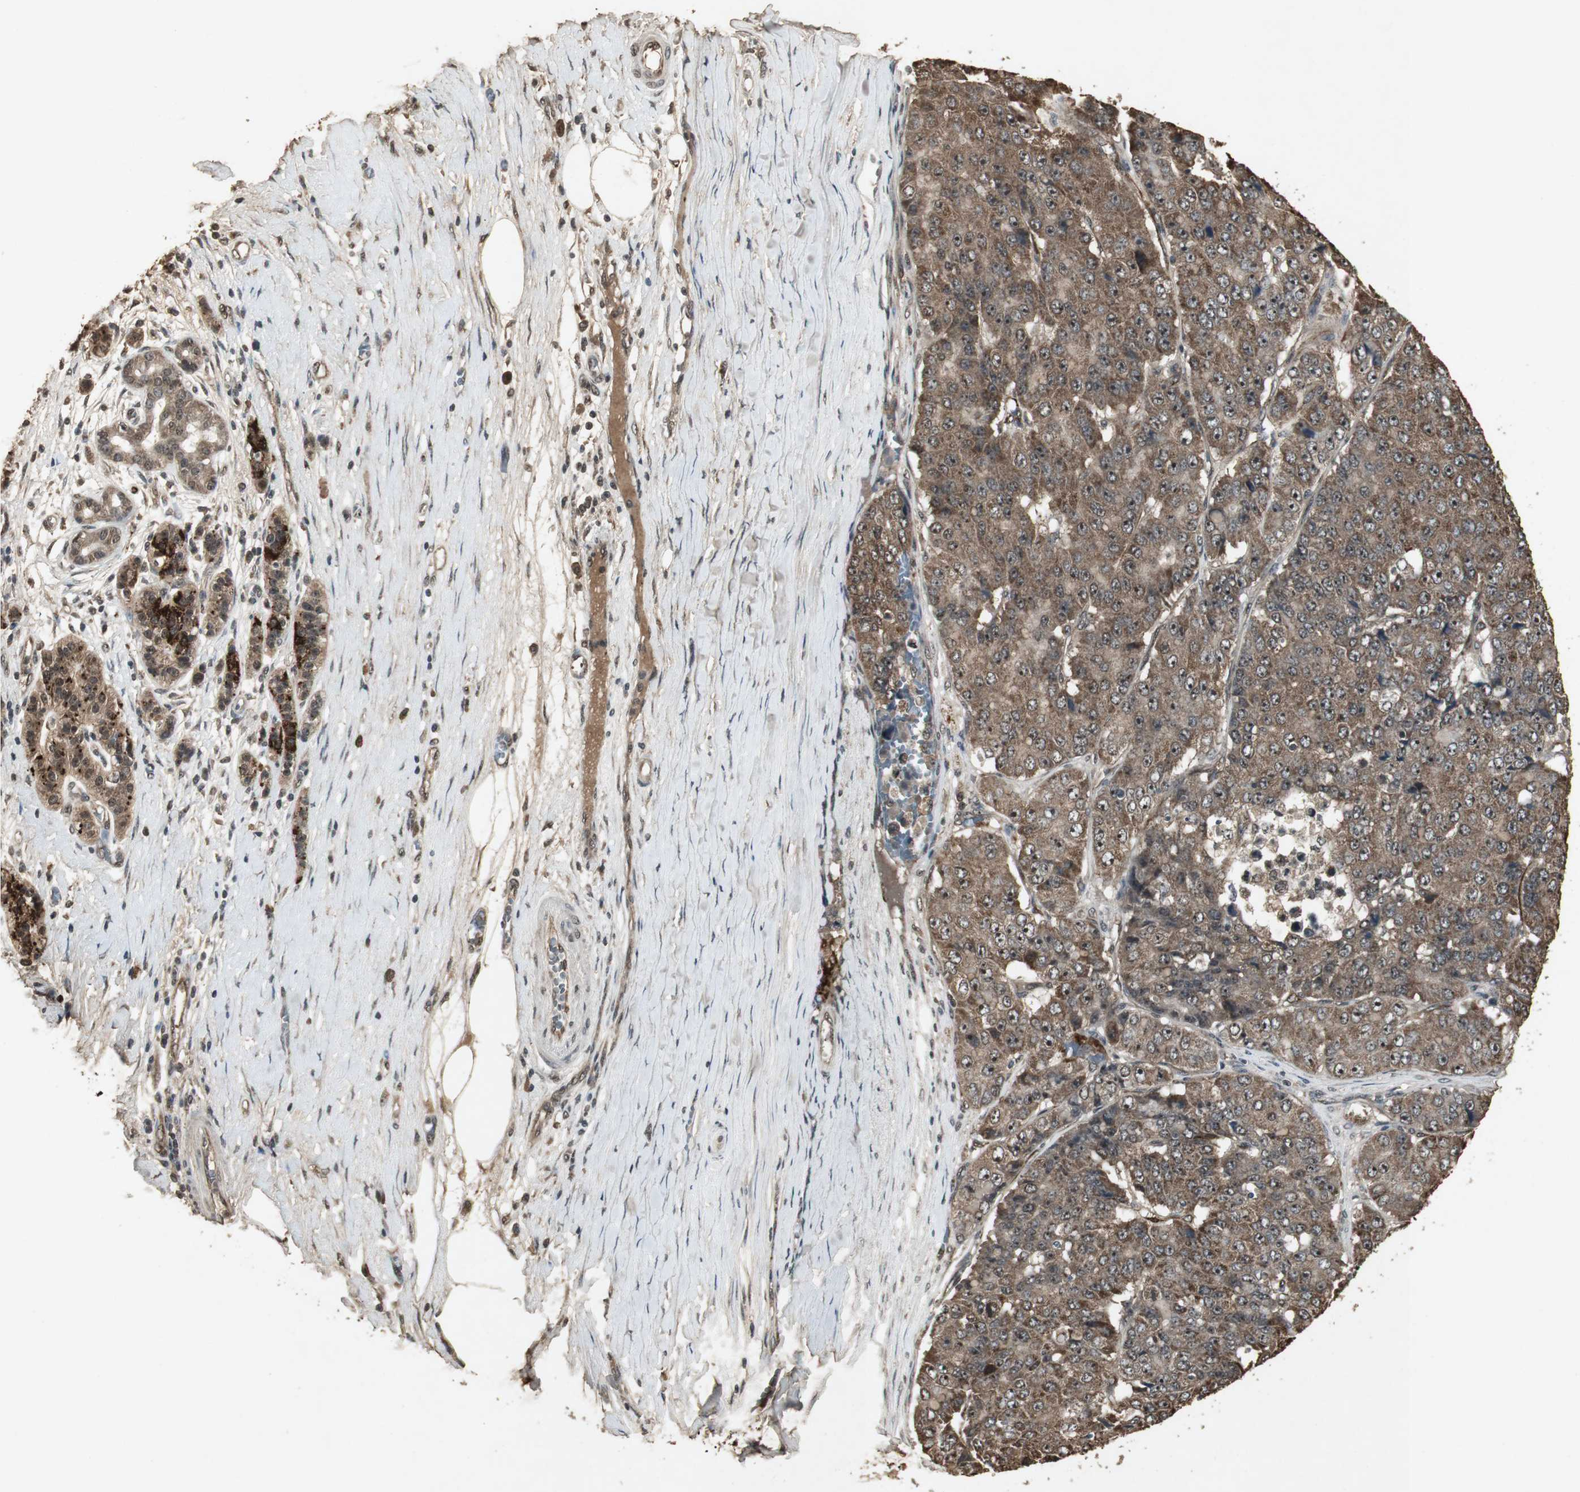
{"staining": {"intensity": "moderate", "quantity": ">75%", "location": "cytoplasmic/membranous,nuclear"}, "tissue": "pancreatic cancer", "cell_type": "Tumor cells", "image_type": "cancer", "snomed": [{"axis": "morphology", "description": "Adenocarcinoma, NOS"}, {"axis": "topography", "description": "Pancreas"}], "caption": "Tumor cells show moderate cytoplasmic/membranous and nuclear staining in approximately >75% of cells in adenocarcinoma (pancreatic). Using DAB (3,3'-diaminobenzidine) (brown) and hematoxylin (blue) stains, captured at high magnification using brightfield microscopy.", "gene": "EMX1", "patient": {"sex": "male", "age": 50}}